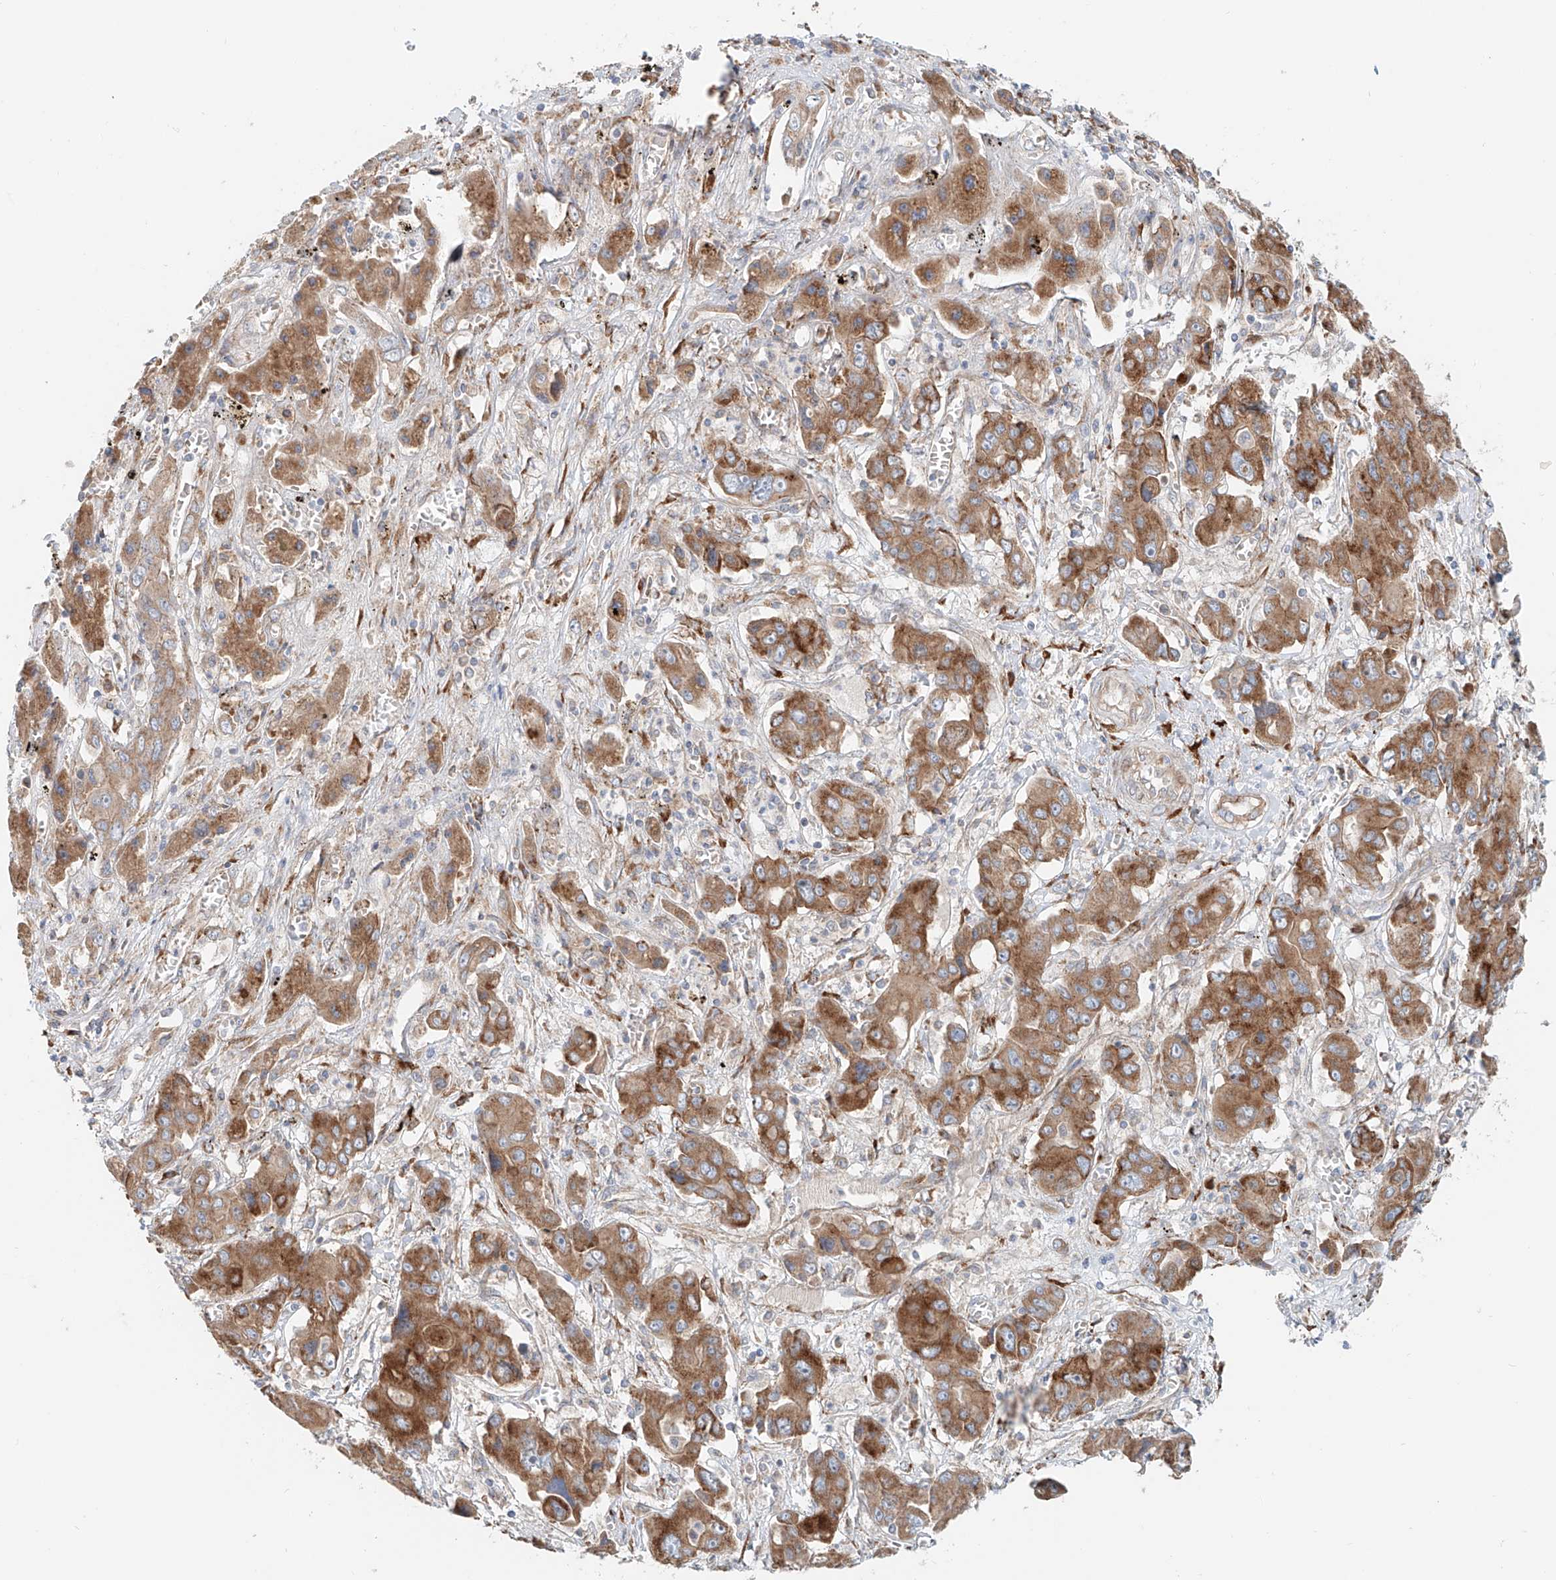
{"staining": {"intensity": "moderate", "quantity": ">75%", "location": "cytoplasmic/membranous"}, "tissue": "liver cancer", "cell_type": "Tumor cells", "image_type": "cancer", "snomed": [{"axis": "morphology", "description": "Cholangiocarcinoma"}, {"axis": "topography", "description": "Liver"}], "caption": "IHC micrograph of liver cholangiocarcinoma stained for a protein (brown), which exhibits medium levels of moderate cytoplasmic/membranous staining in about >75% of tumor cells.", "gene": "SNAP29", "patient": {"sex": "male", "age": 67}}